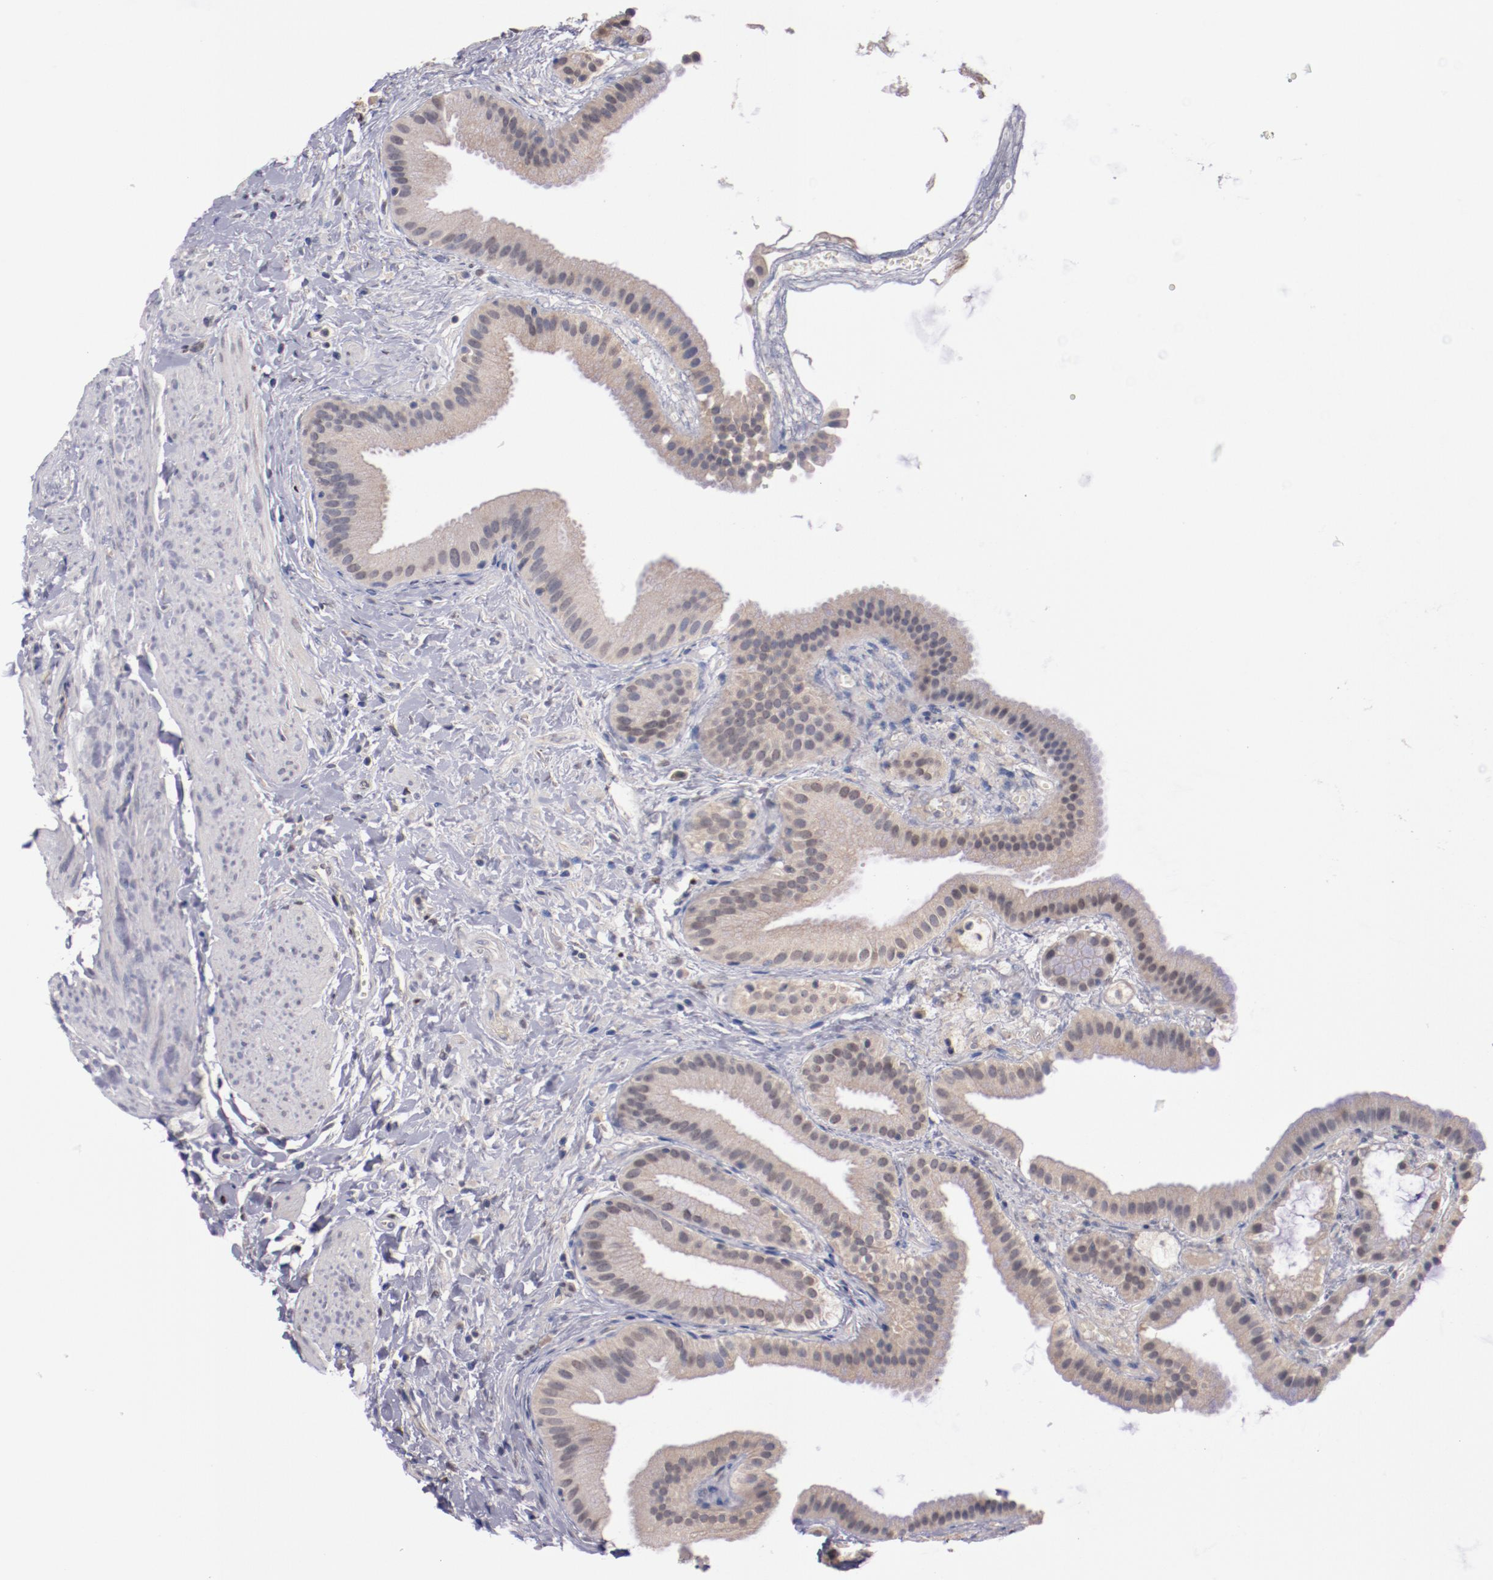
{"staining": {"intensity": "weak", "quantity": "25%-75%", "location": "cytoplasmic/membranous,nuclear"}, "tissue": "gallbladder", "cell_type": "Glandular cells", "image_type": "normal", "snomed": [{"axis": "morphology", "description": "Normal tissue, NOS"}, {"axis": "topography", "description": "Gallbladder"}], "caption": "Immunohistochemical staining of benign gallbladder exhibits low levels of weak cytoplasmic/membranous,nuclear staining in approximately 25%-75% of glandular cells.", "gene": "FAM81A", "patient": {"sex": "female", "age": 63}}